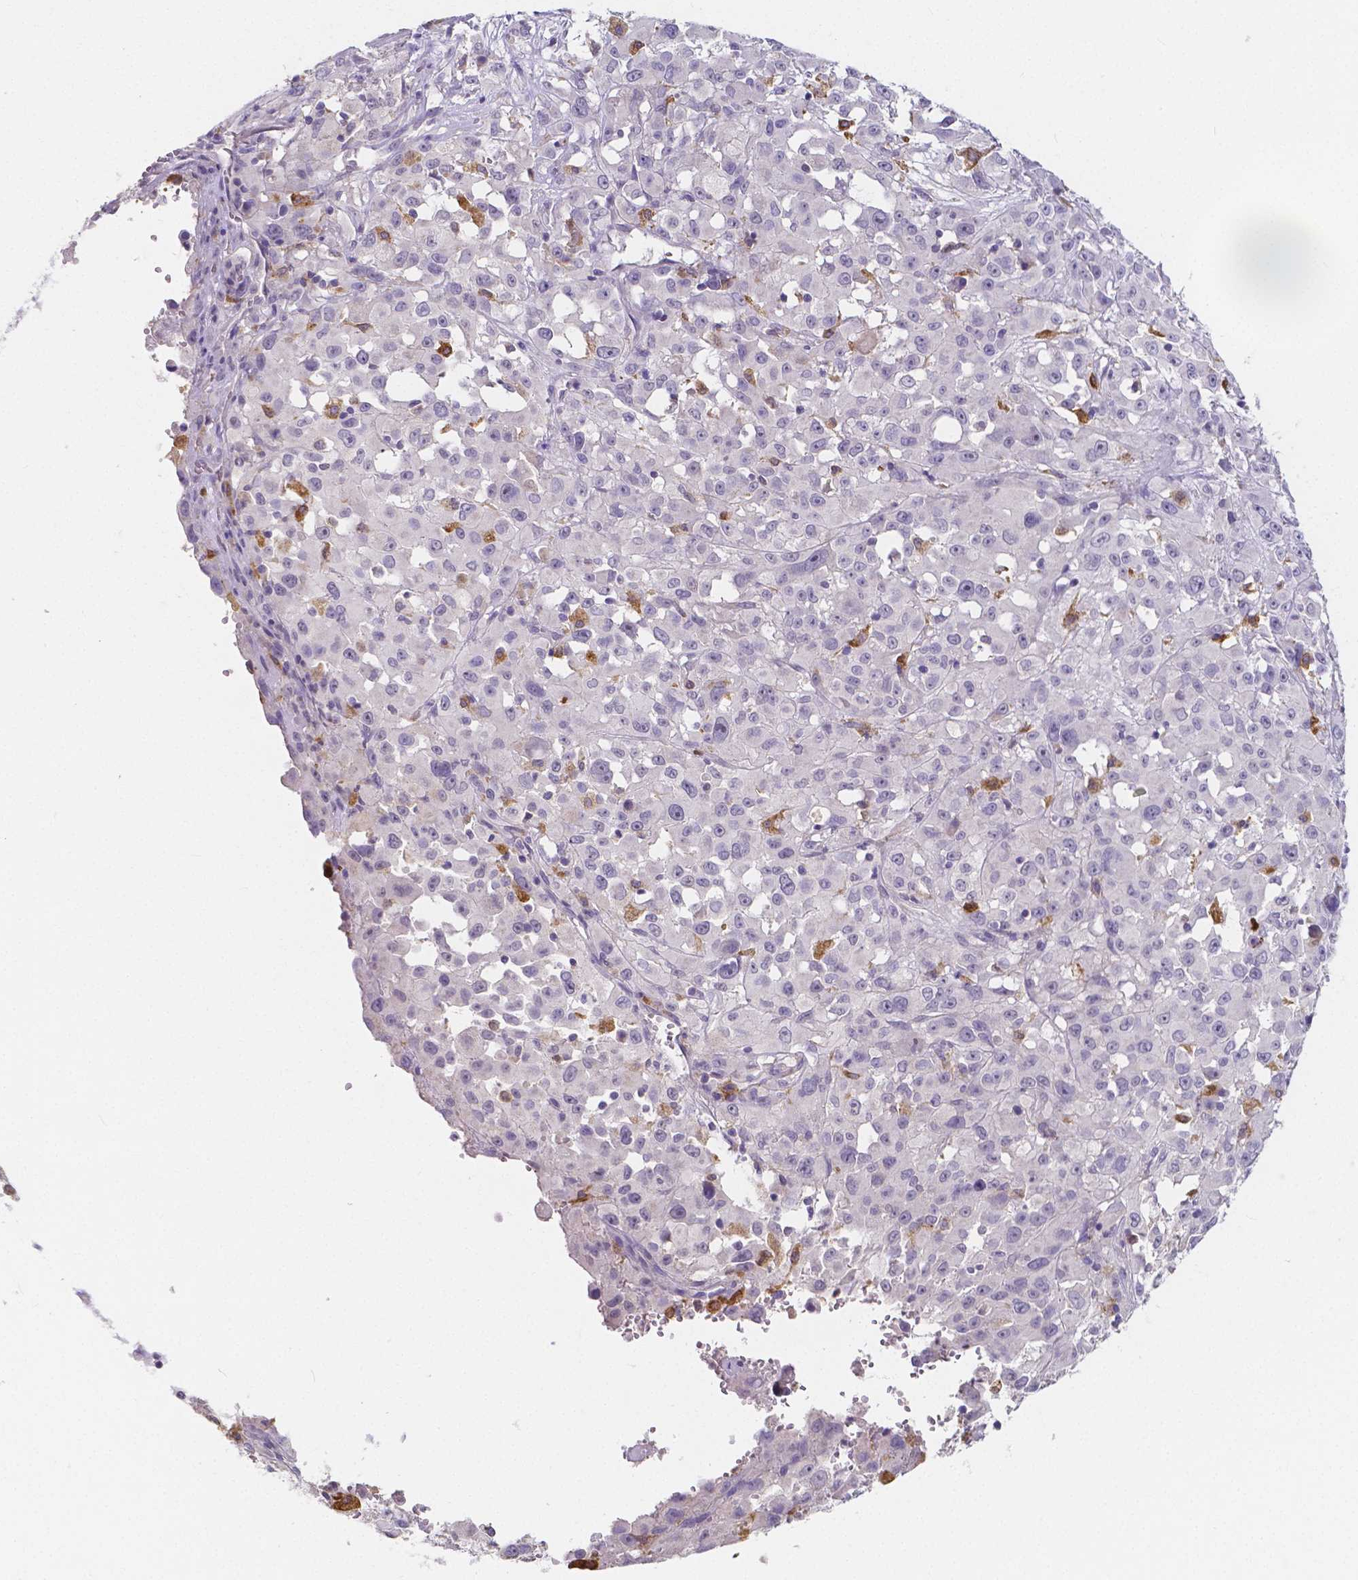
{"staining": {"intensity": "negative", "quantity": "none", "location": "none"}, "tissue": "melanoma", "cell_type": "Tumor cells", "image_type": "cancer", "snomed": [{"axis": "morphology", "description": "Malignant melanoma, Metastatic site"}, {"axis": "topography", "description": "Soft tissue"}], "caption": "Immunohistochemistry micrograph of malignant melanoma (metastatic site) stained for a protein (brown), which displays no expression in tumor cells.", "gene": "ACP5", "patient": {"sex": "male", "age": 50}}